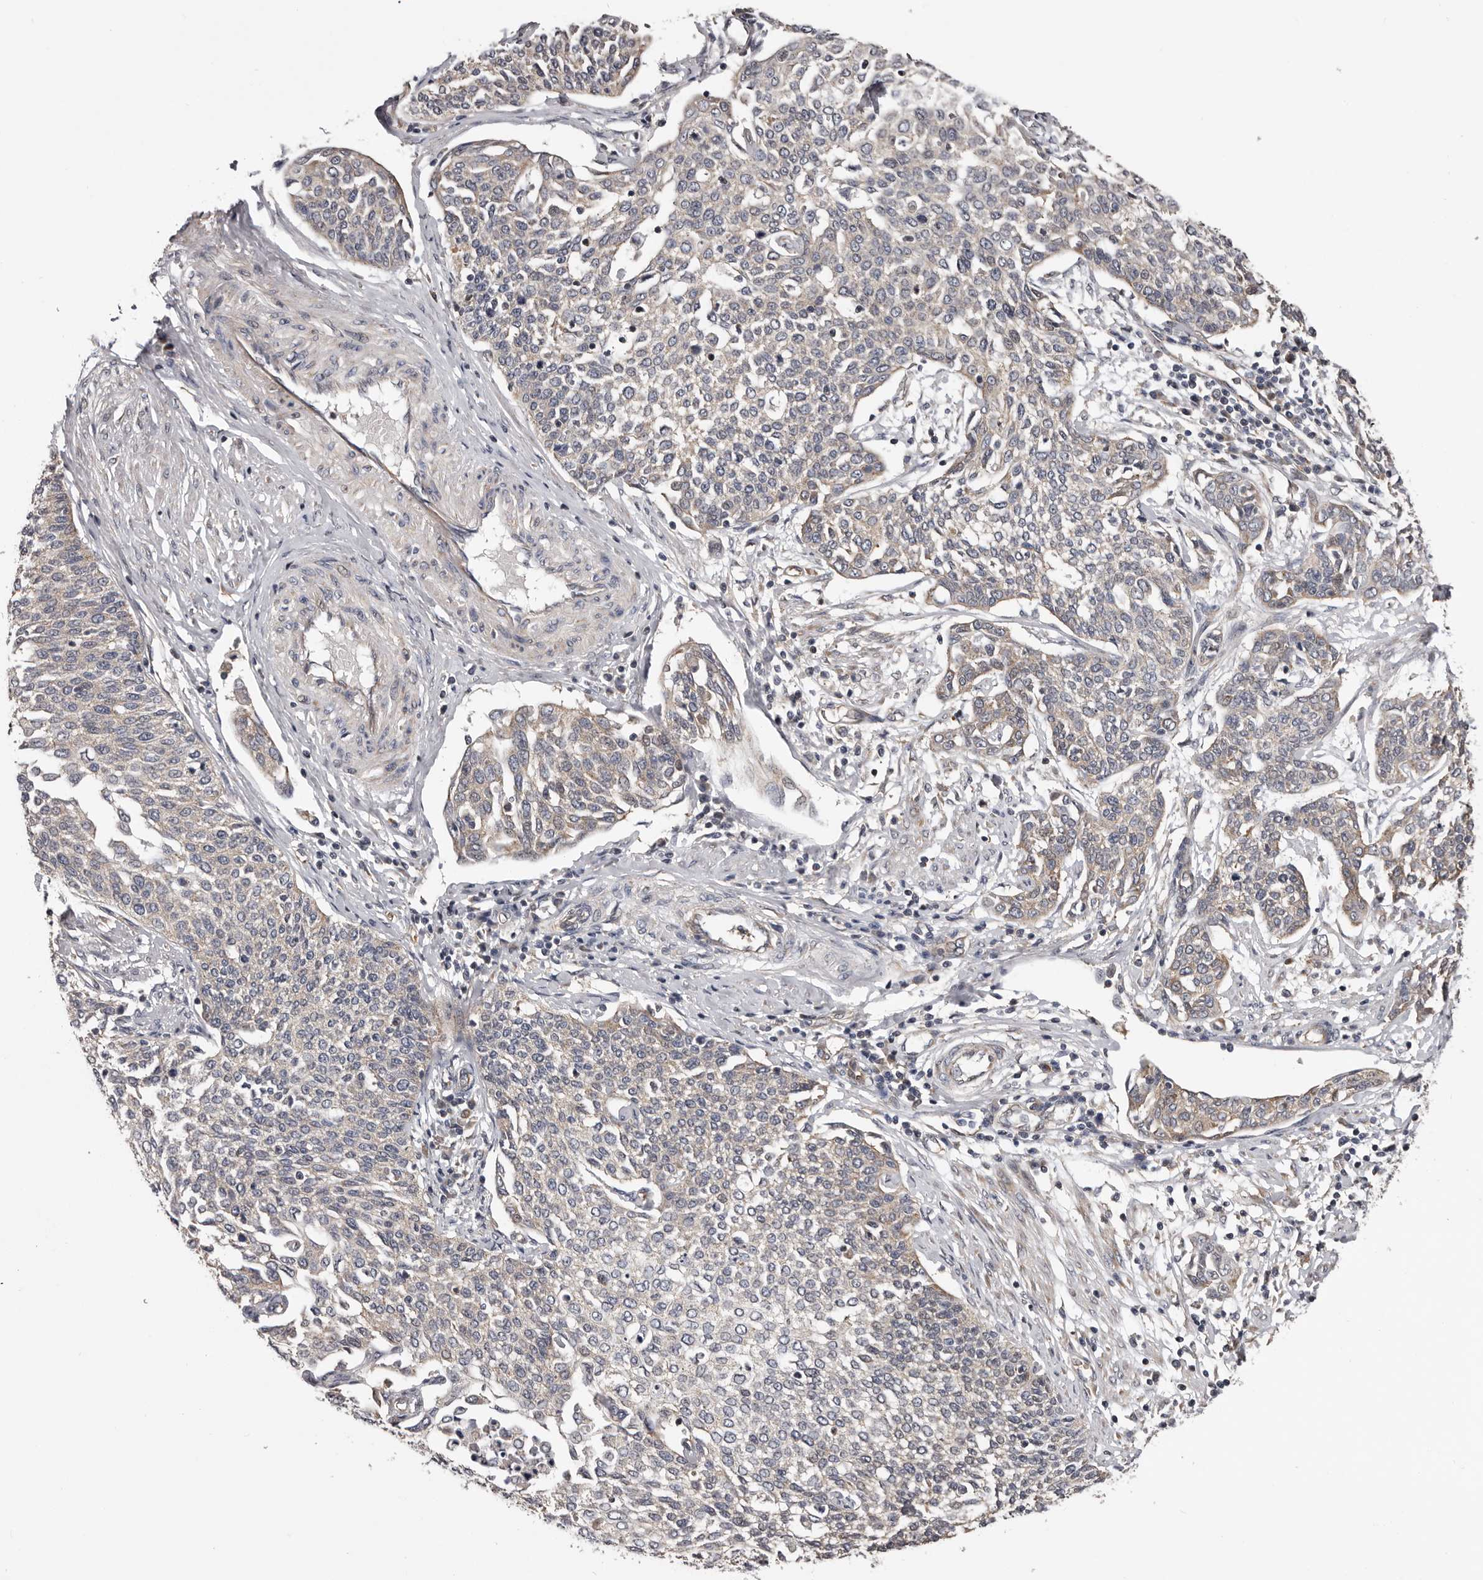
{"staining": {"intensity": "weak", "quantity": "<25%", "location": "cytoplasmic/membranous"}, "tissue": "cervical cancer", "cell_type": "Tumor cells", "image_type": "cancer", "snomed": [{"axis": "morphology", "description": "Squamous cell carcinoma, NOS"}, {"axis": "topography", "description": "Cervix"}], "caption": "Immunohistochemistry of human cervical squamous cell carcinoma demonstrates no positivity in tumor cells. (Brightfield microscopy of DAB IHC at high magnification).", "gene": "VPS37A", "patient": {"sex": "female", "age": 34}}